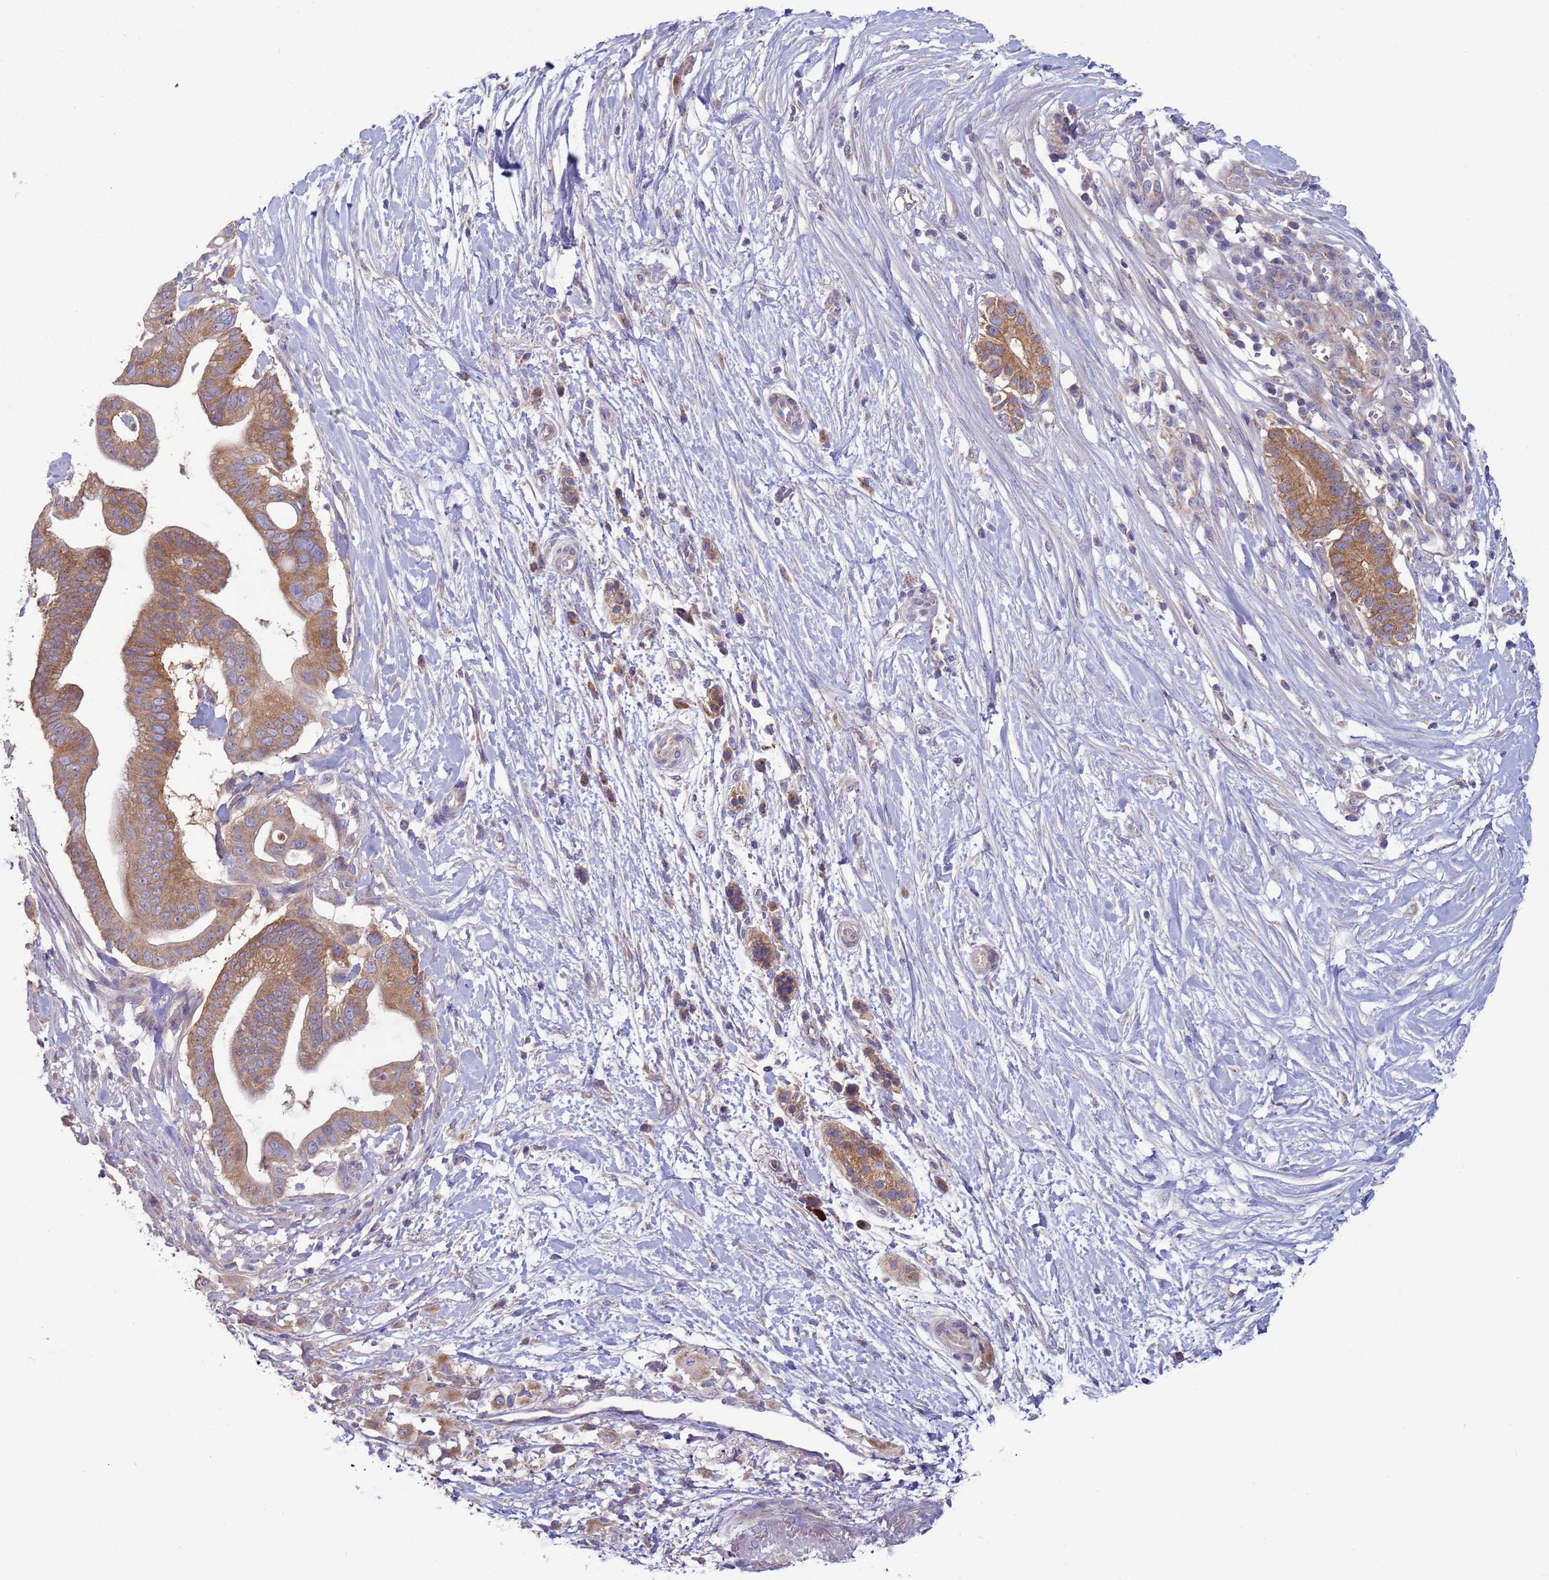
{"staining": {"intensity": "moderate", "quantity": ">75%", "location": "cytoplasmic/membranous"}, "tissue": "pancreatic cancer", "cell_type": "Tumor cells", "image_type": "cancer", "snomed": [{"axis": "morphology", "description": "Adenocarcinoma, NOS"}, {"axis": "topography", "description": "Pancreas"}], "caption": "Immunohistochemical staining of human pancreatic adenocarcinoma reveals medium levels of moderate cytoplasmic/membranous protein expression in about >75% of tumor cells.", "gene": "UQCRQ", "patient": {"sex": "male", "age": 68}}